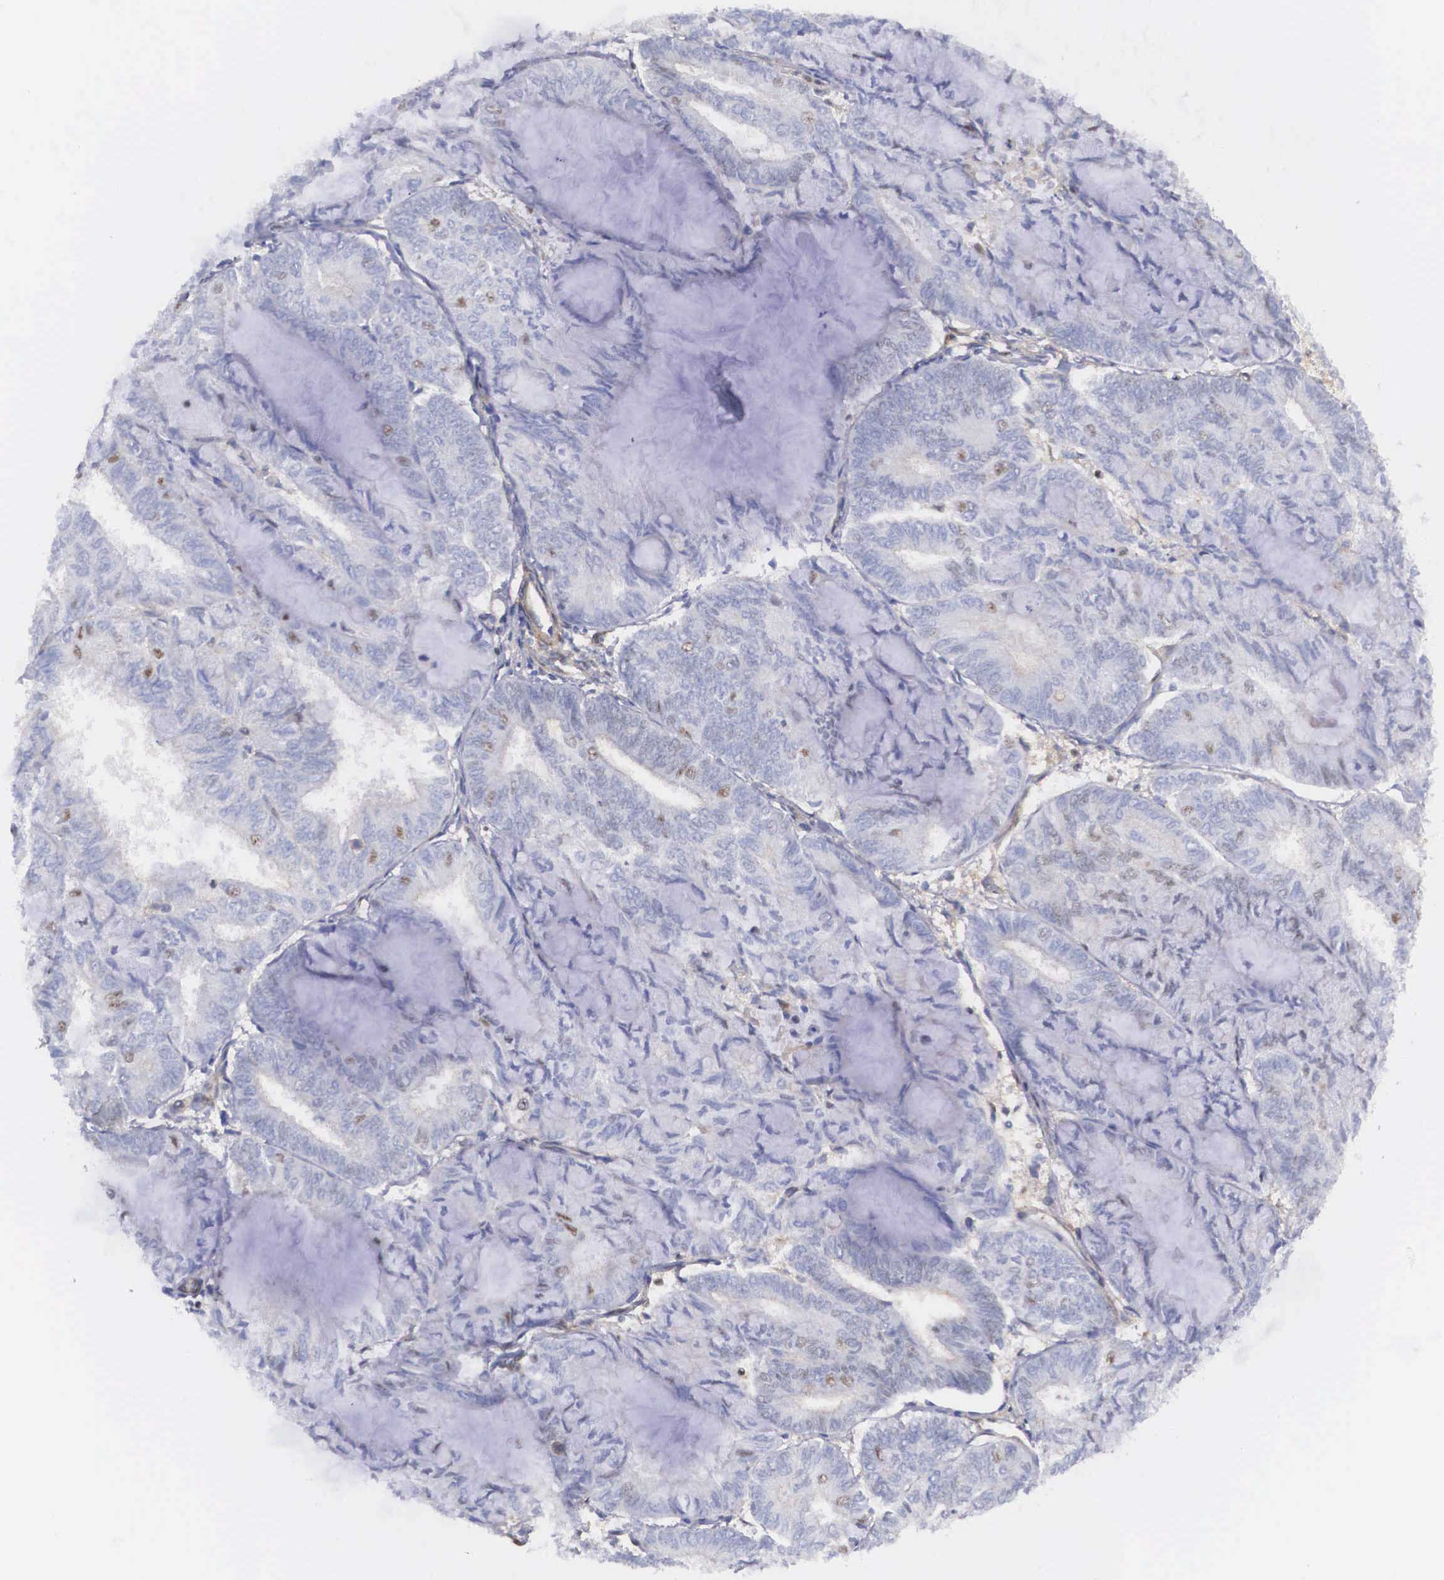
{"staining": {"intensity": "negative", "quantity": "none", "location": "none"}, "tissue": "endometrial cancer", "cell_type": "Tumor cells", "image_type": "cancer", "snomed": [{"axis": "morphology", "description": "Adenocarcinoma, NOS"}, {"axis": "topography", "description": "Endometrium"}], "caption": "Tumor cells are negative for protein expression in human endometrial adenocarcinoma. Nuclei are stained in blue.", "gene": "NR4A2", "patient": {"sex": "female", "age": 59}}